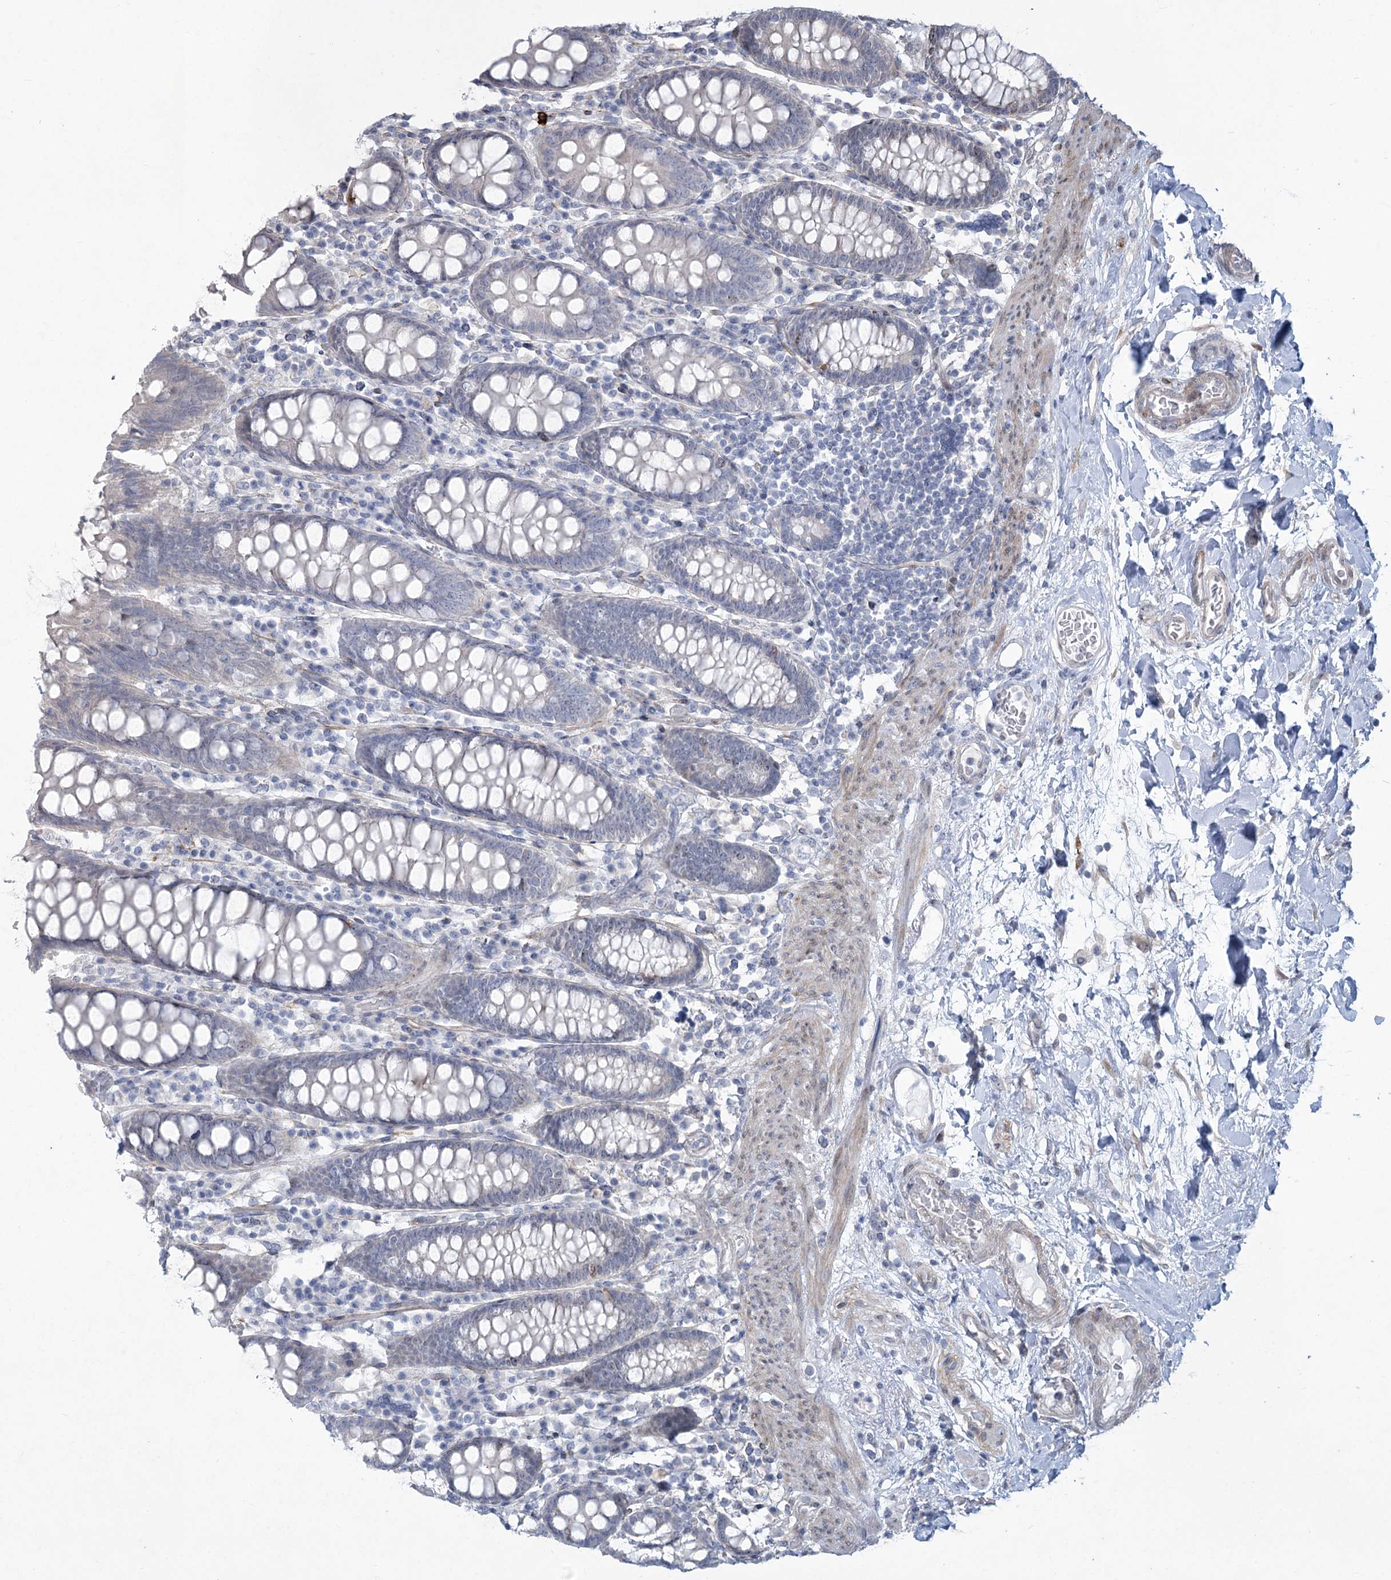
{"staining": {"intensity": "negative", "quantity": "none", "location": "none"}, "tissue": "colon", "cell_type": "Endothelial cells", "image_type": "normal", "snomed": [{"axis": "morphology", "description": "Normal tissue, NOS"}, {"axis": "topography", "description": "Colon"}], "caption": "Unremarkable colon was stained to show a protein in brown. There is no significant expression in endothelial cells.", "gene": "ABITRAM", "patient": {"sex": "female", "age": 79}}